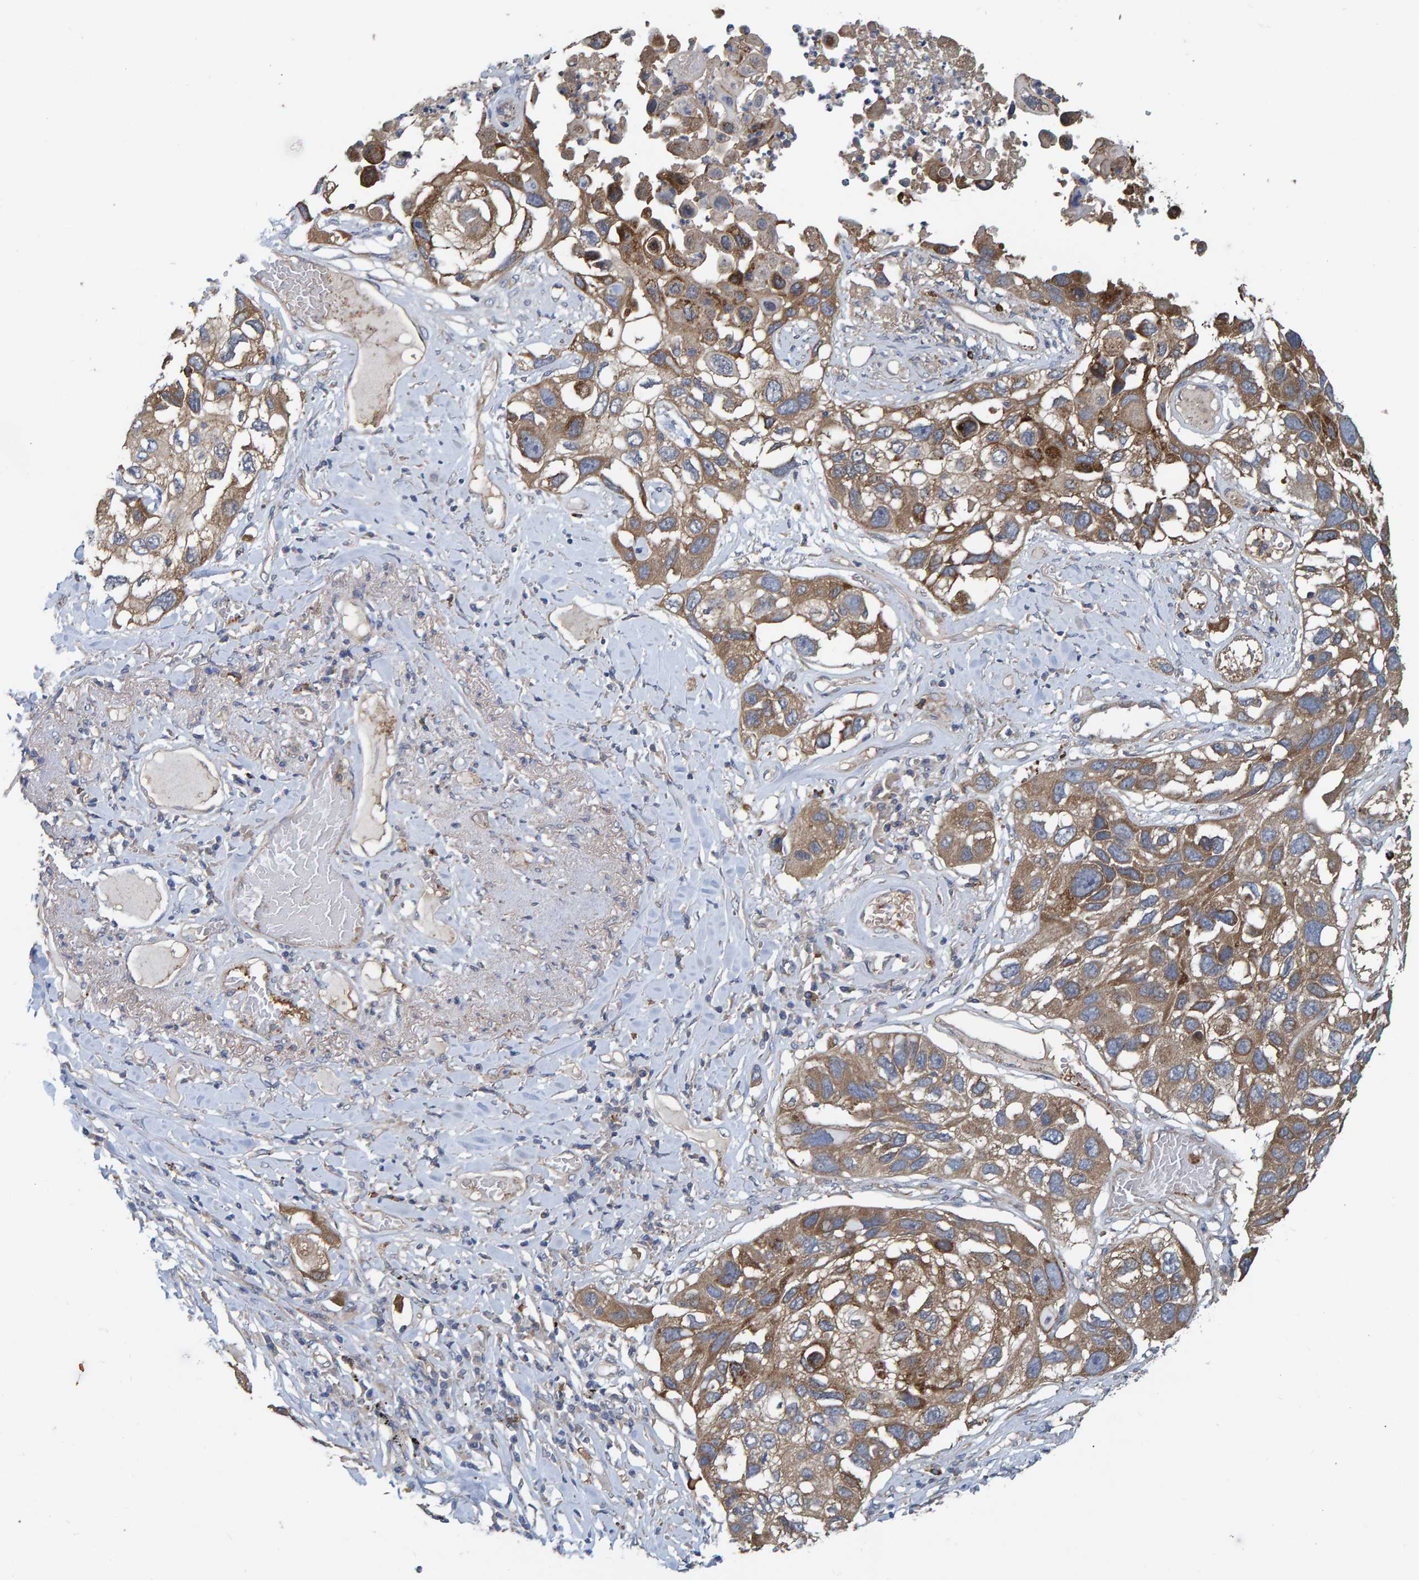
{"staining": {"intensity": "moderate", "quantity": ">75%", "location": "cytoplasmic/membranous"}, "tissue": "lung cancer", "cell_type": "Tumor cells", "image_type": "cancer", "snomed": [{"axis": "morphology", "description": "Squamous cell carcinoma, NOS"}, {"axis": "topography", "description": "Lung"}], "caption": "Protein expression analysis of human lung cancer reveals moderate cytoplasmic/membranous staining in approximately >75% of tumor cells. (DAB IHC with brightfield microscopy, high magnification).", "gene": "LRSAM1", "patient": {"sex": "male", "age": 71}}